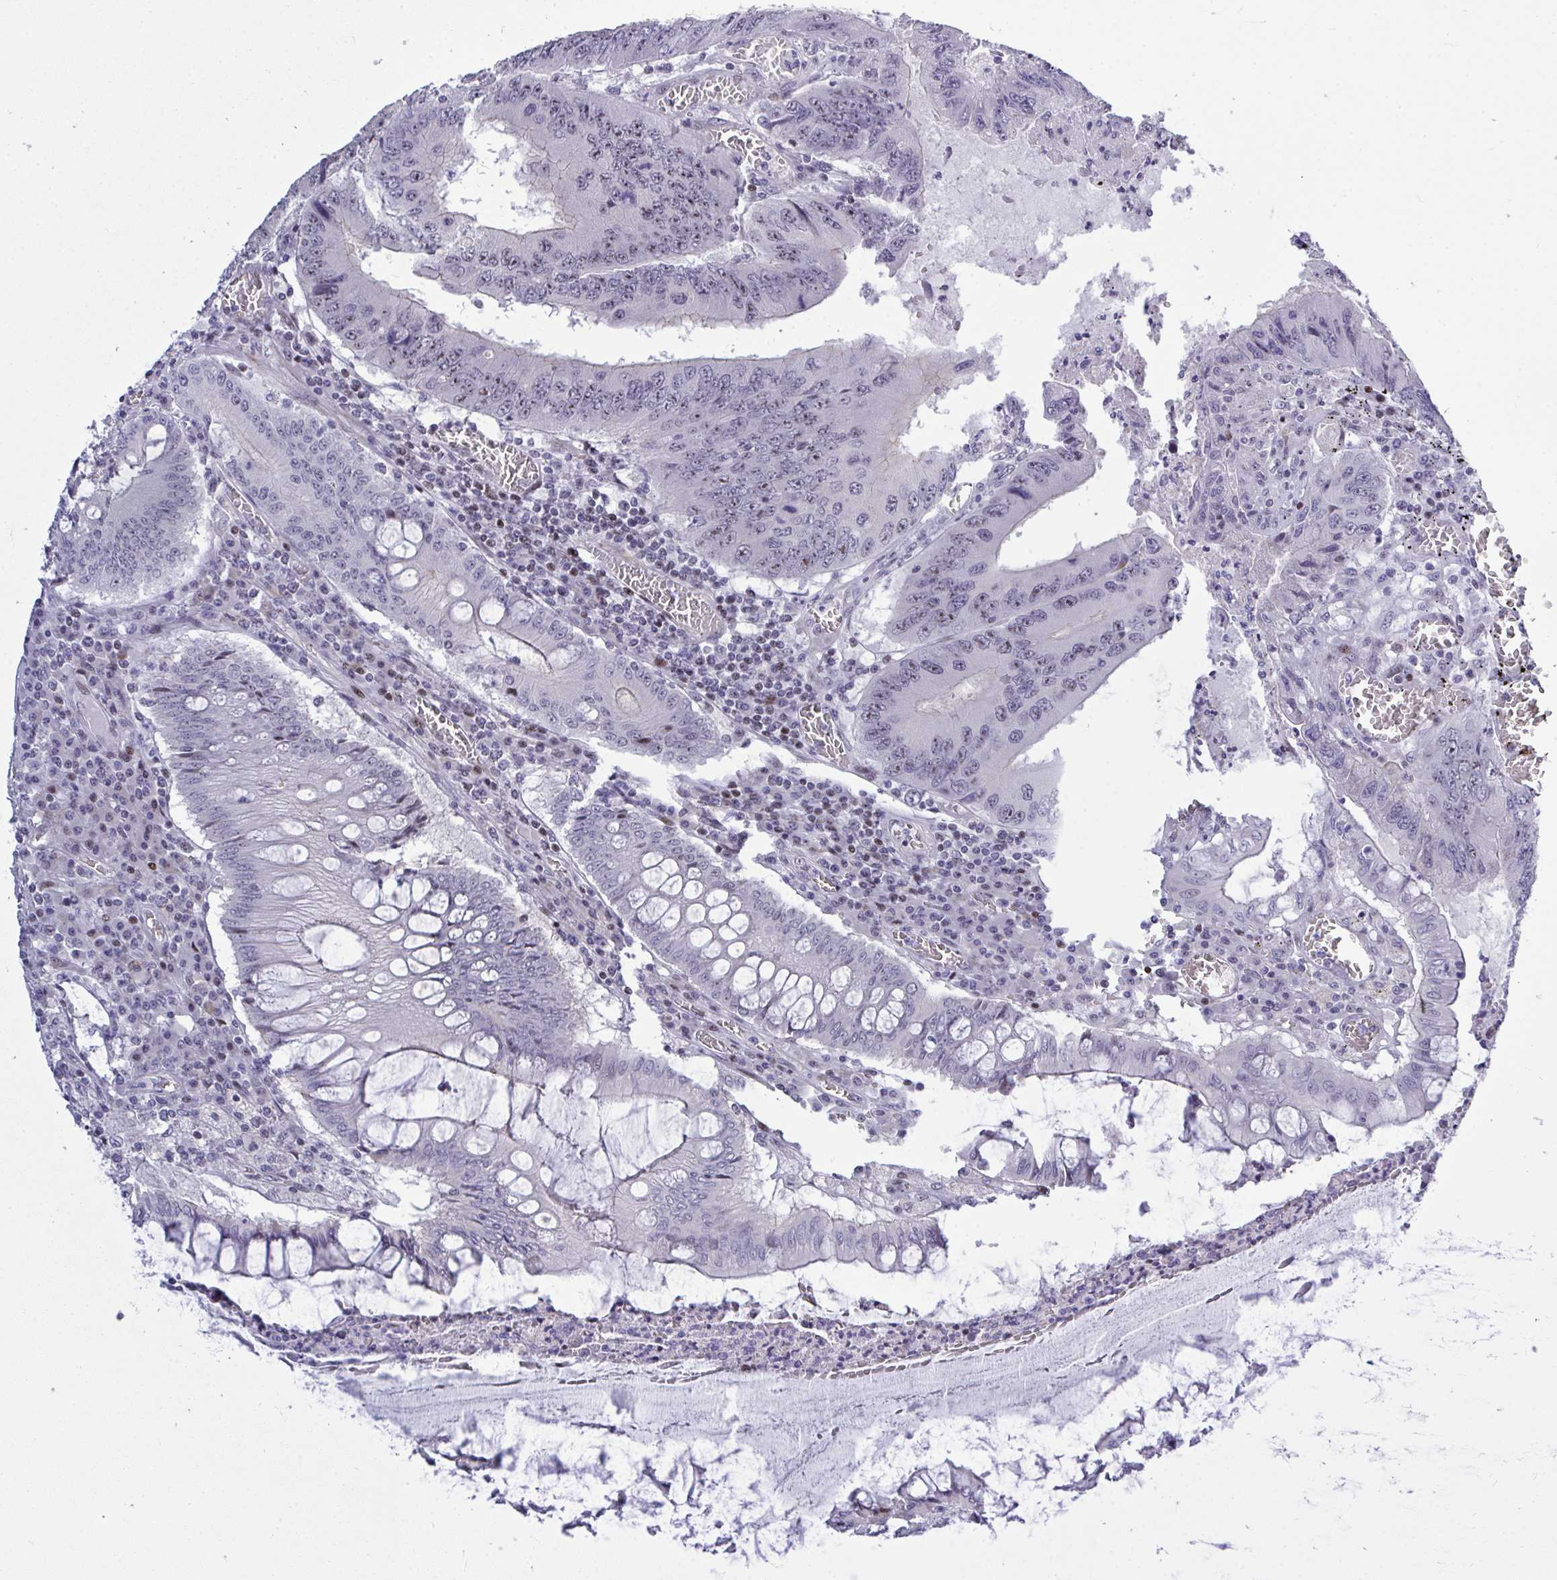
{"staining": {"intensity": "moderate", "quantity": "<25%", "location": "nuclear"}, "tissue": "colorectal cancer", "cell_type": "Tumor cells", "image_type": "cancer", "snomed": [{"axis": "morphology", "description": "Adenocarcinoma, NOS"}, {"axis": "topography", "description": "Colon"}], "caption": "There is low levels of moderate nuclear expression in tumor cells of colorectal cancer, as demonstrated by immunohistochemical staining (brown color).", "gene": "PLPPR3", "patient": {"sex": "male", "age": 53}}